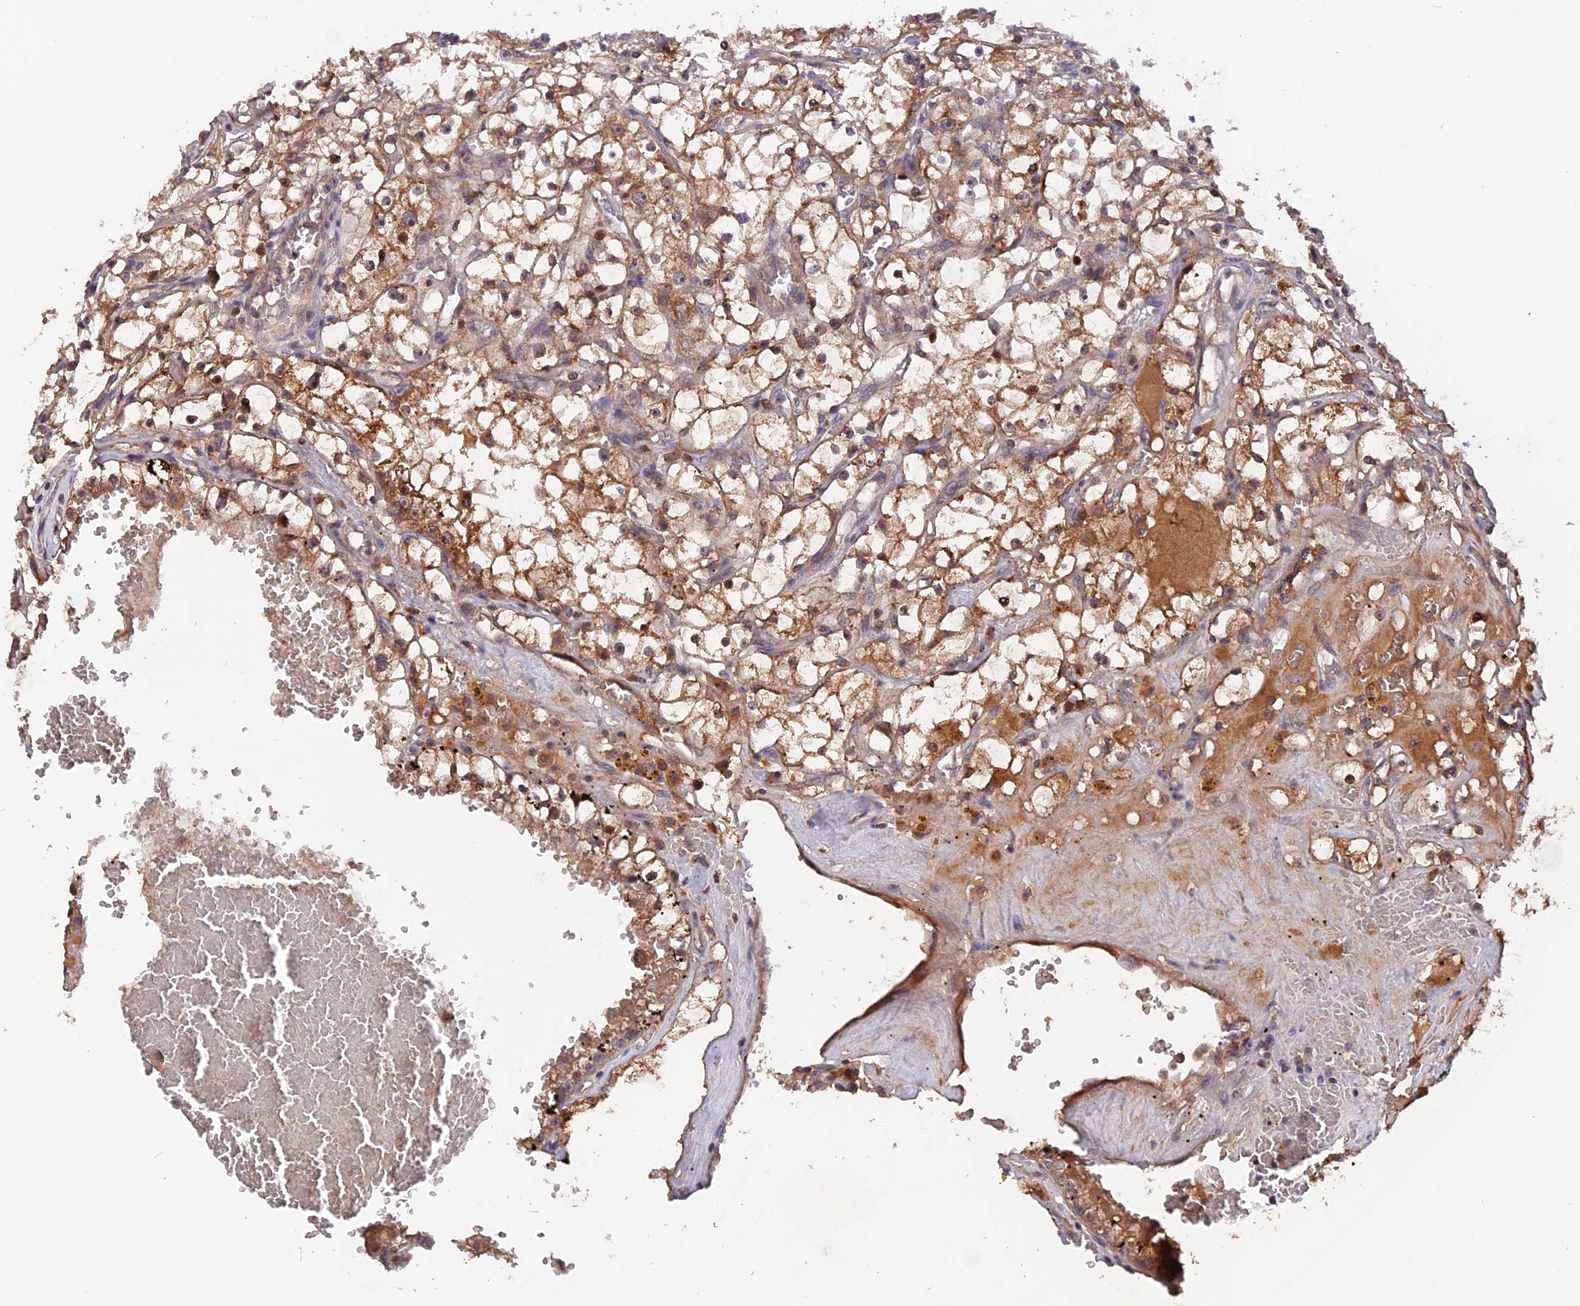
{"staining": {"intensity": "moderate", "quantity": ">75%", "location": "cytoplasmic/membranous"}, "tissue": "renal cancer", "cell_type": "Tumor cells", "image_type": "cancer", "snomed": [{"axis": "morphology", "description": "Adenocarcinoma, NOS"}, {"axis": "topography", "description": "Kidney"}], "caption": "Renal cancer (adenocarcinoma) tissue demonstrates moderate cytoplasmic/membranous staining in approximately >75% of tumor cells", "gene": "MARK4", "patient": {"sex": "male", "age": 56}}